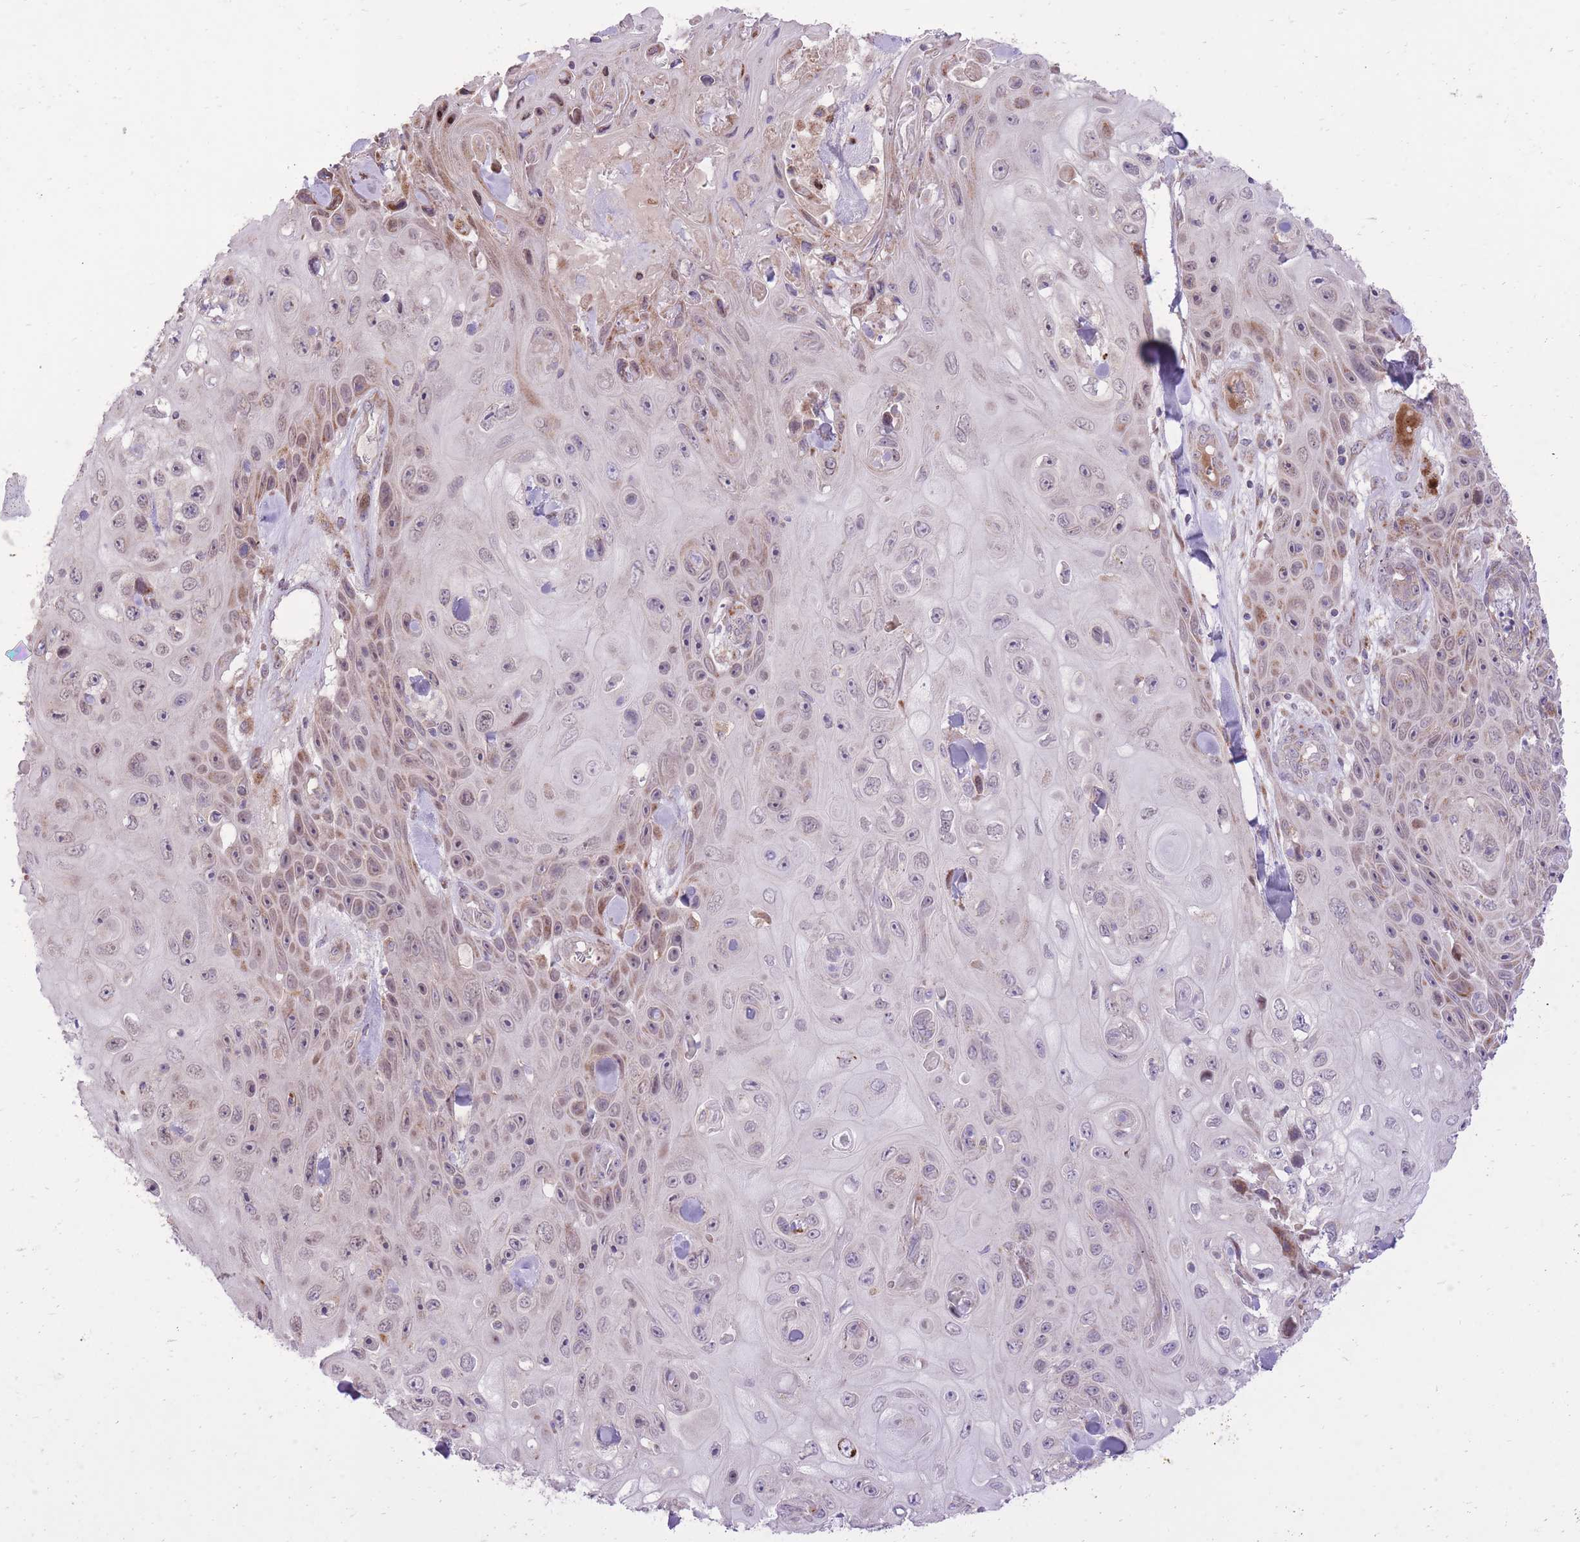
{"staining": {"intensity": "weak", "quantity": "<25%", "location": "cytoplasmic/membranous,nuclear"}, "tissue": "skin cancer", "cell_type": "Tumor cells", "image_type": "cancer", "snomed": [{"axis": "morphology", "description": "Squamous cell carcinoma, NOS"}, {"axis": "topography", "description": "Skin"}], "caption": "There is no significant staining in tumor cells of skin squamous cell carcinoma.", "gene": "SLC4A4", "patient": {"sex": "male", "age": 82}}